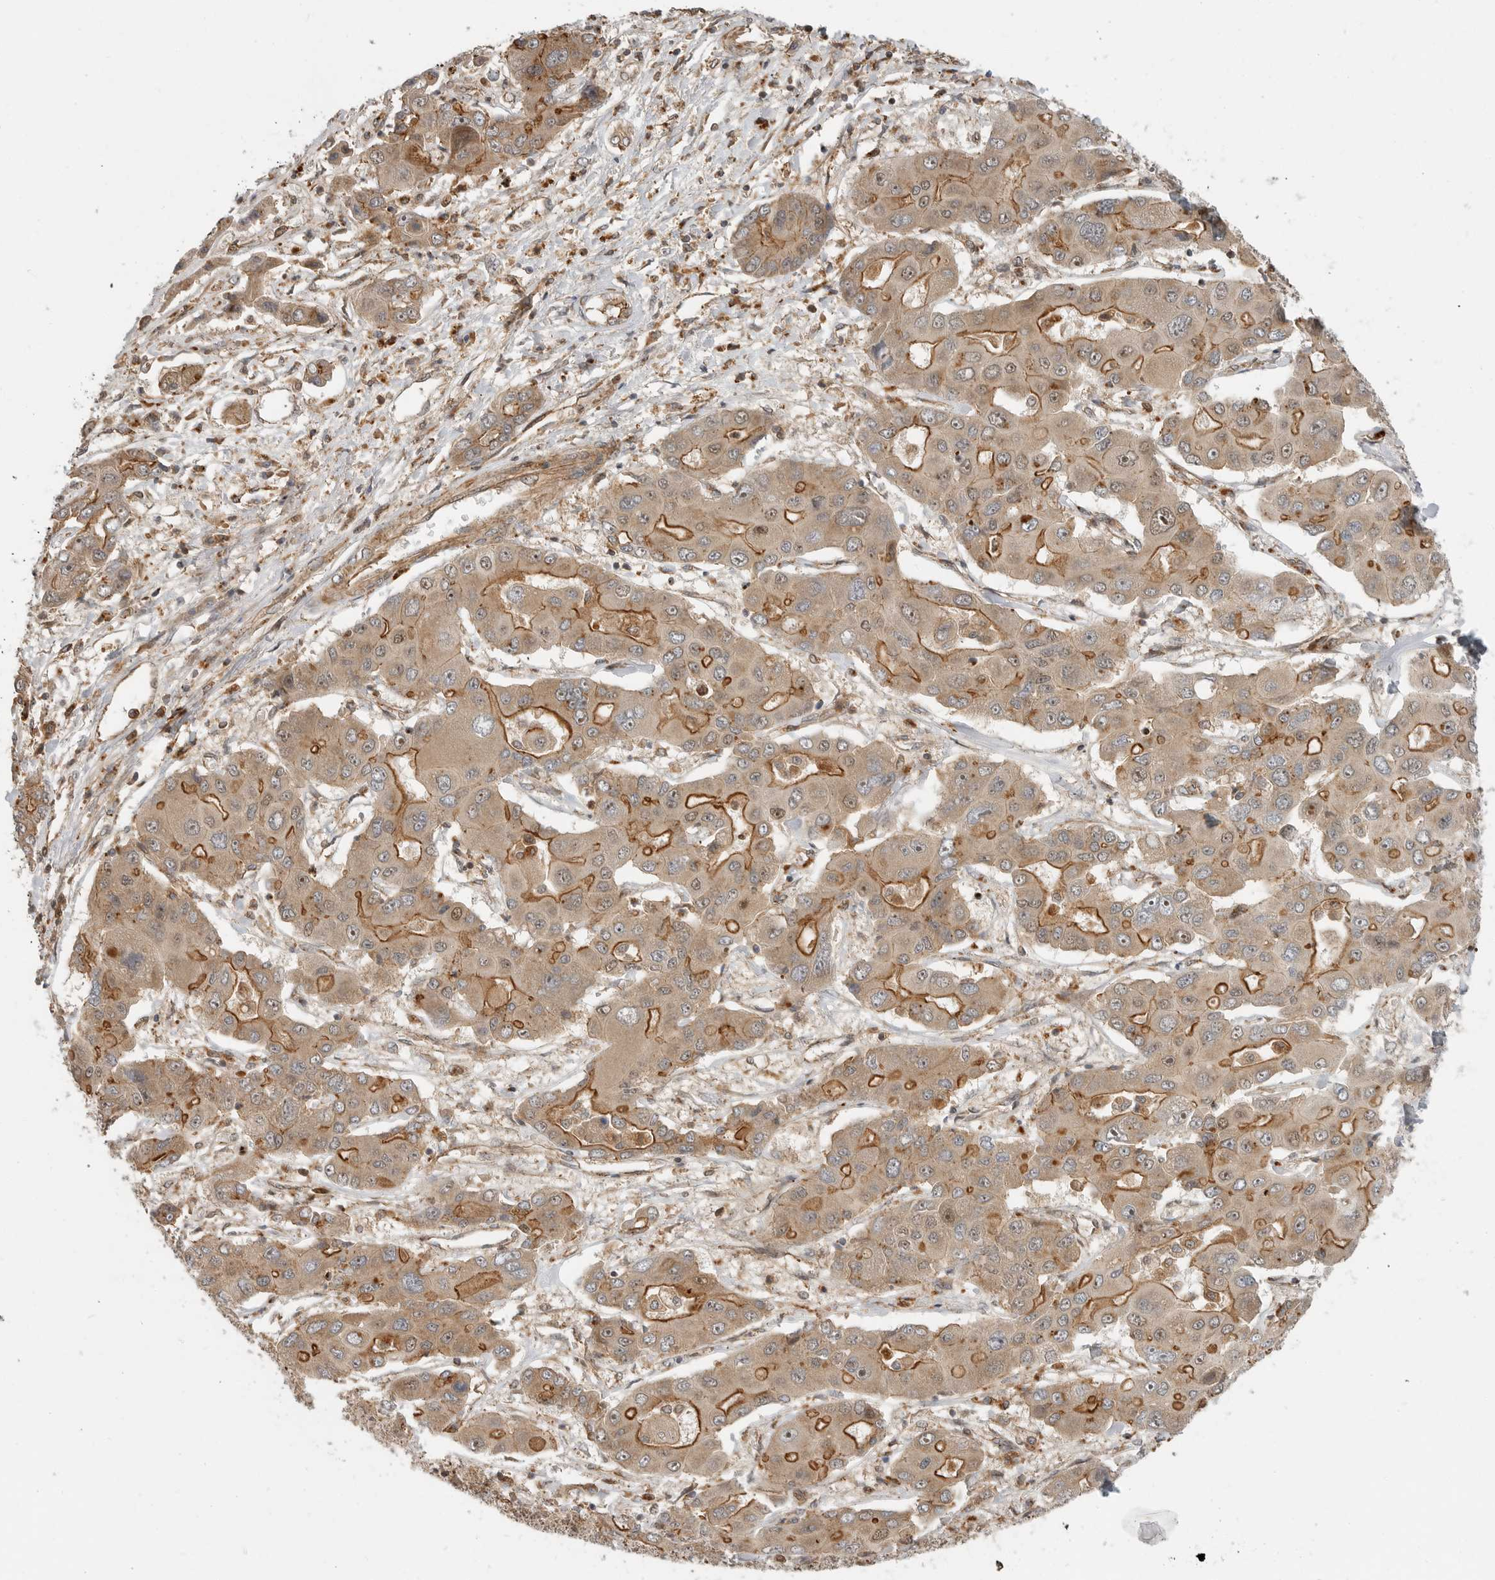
{"staining": {"intensity": "moderate", "quantity": ">75%", "location": "cytoplasmic/membranous,nuclear"}, "tissue": "liver cancer", "cell_type": "Tumor cells", "image_type": "cancer", "snomed": [{"axis": "morphology", "description": "Cholangiocarcinoma"}, {"axis": "topography", "description": "Liver"}], "caption": "Brown immunohistochemical staining in liver cancer exhibits moderate cytoplasmic/membranous and nuclear expression in approximately >75% of tumor cells. (DAB (3,3'-diaminobenzidine) IHC with brightfield microscopy, high magnification).", "gene": "STRAP", "patient": {"sex": "male", "age": 67}}